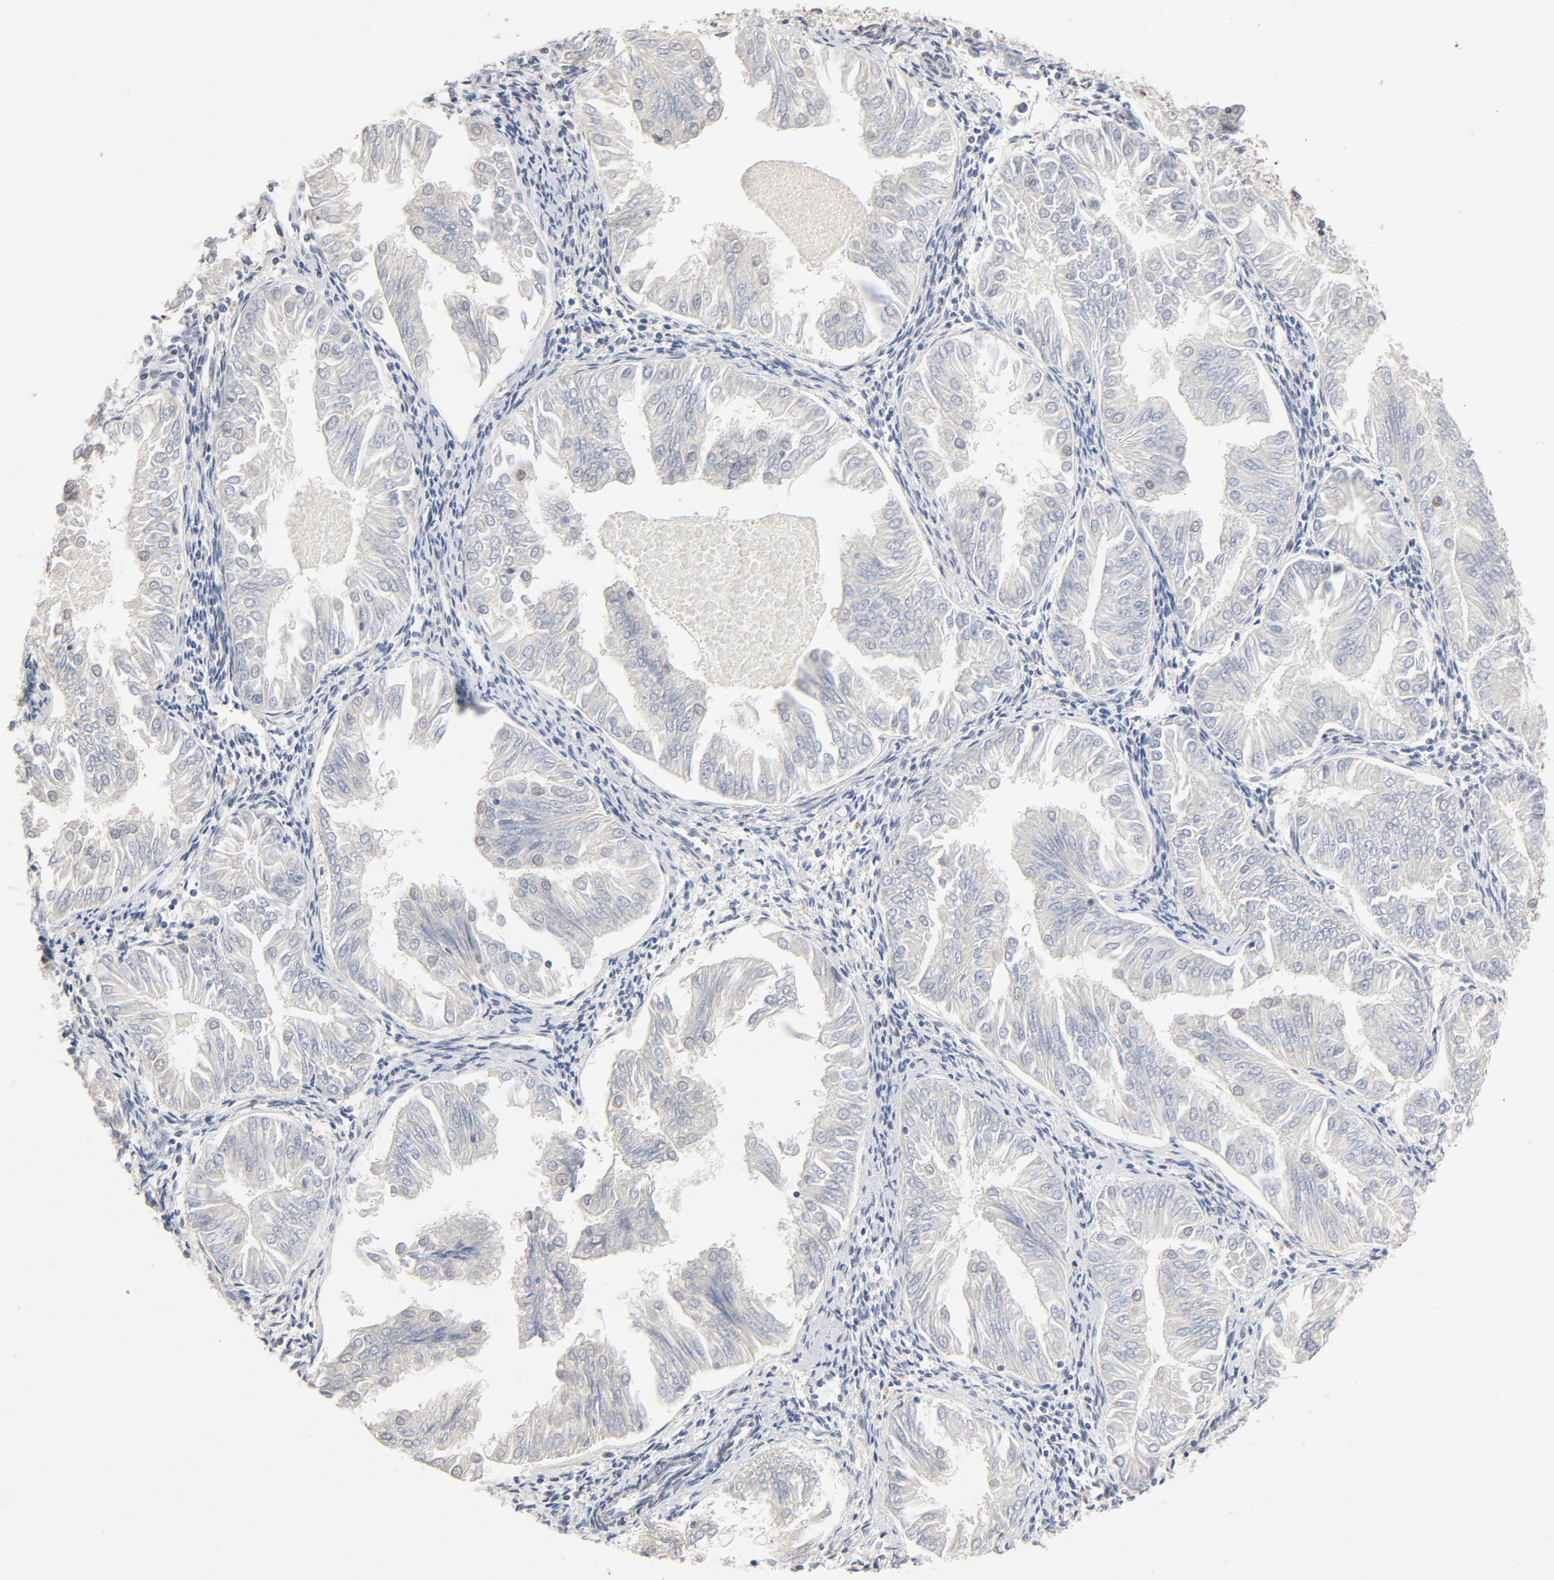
{"staining": {"intensity": "negative", "quantity": "none", "location": "none"}, "tissue": "endometrial cancer", "cell_type": "Tumor cells", "image_type": "cancer", "snomed": [{"axis": "morphology", "description": "Adenocarcinoma, NOS"}, {"axis": "topography", "description": "Endometrium"}], "caption": "High power microscopy image of an IHC photomicrograph of endometrial cancer, revealing no significant staining in tumor cells. Nuclei are stained in blue.", "gene": "GTF2I", "patient": {"sex": "female", "age": 53}}